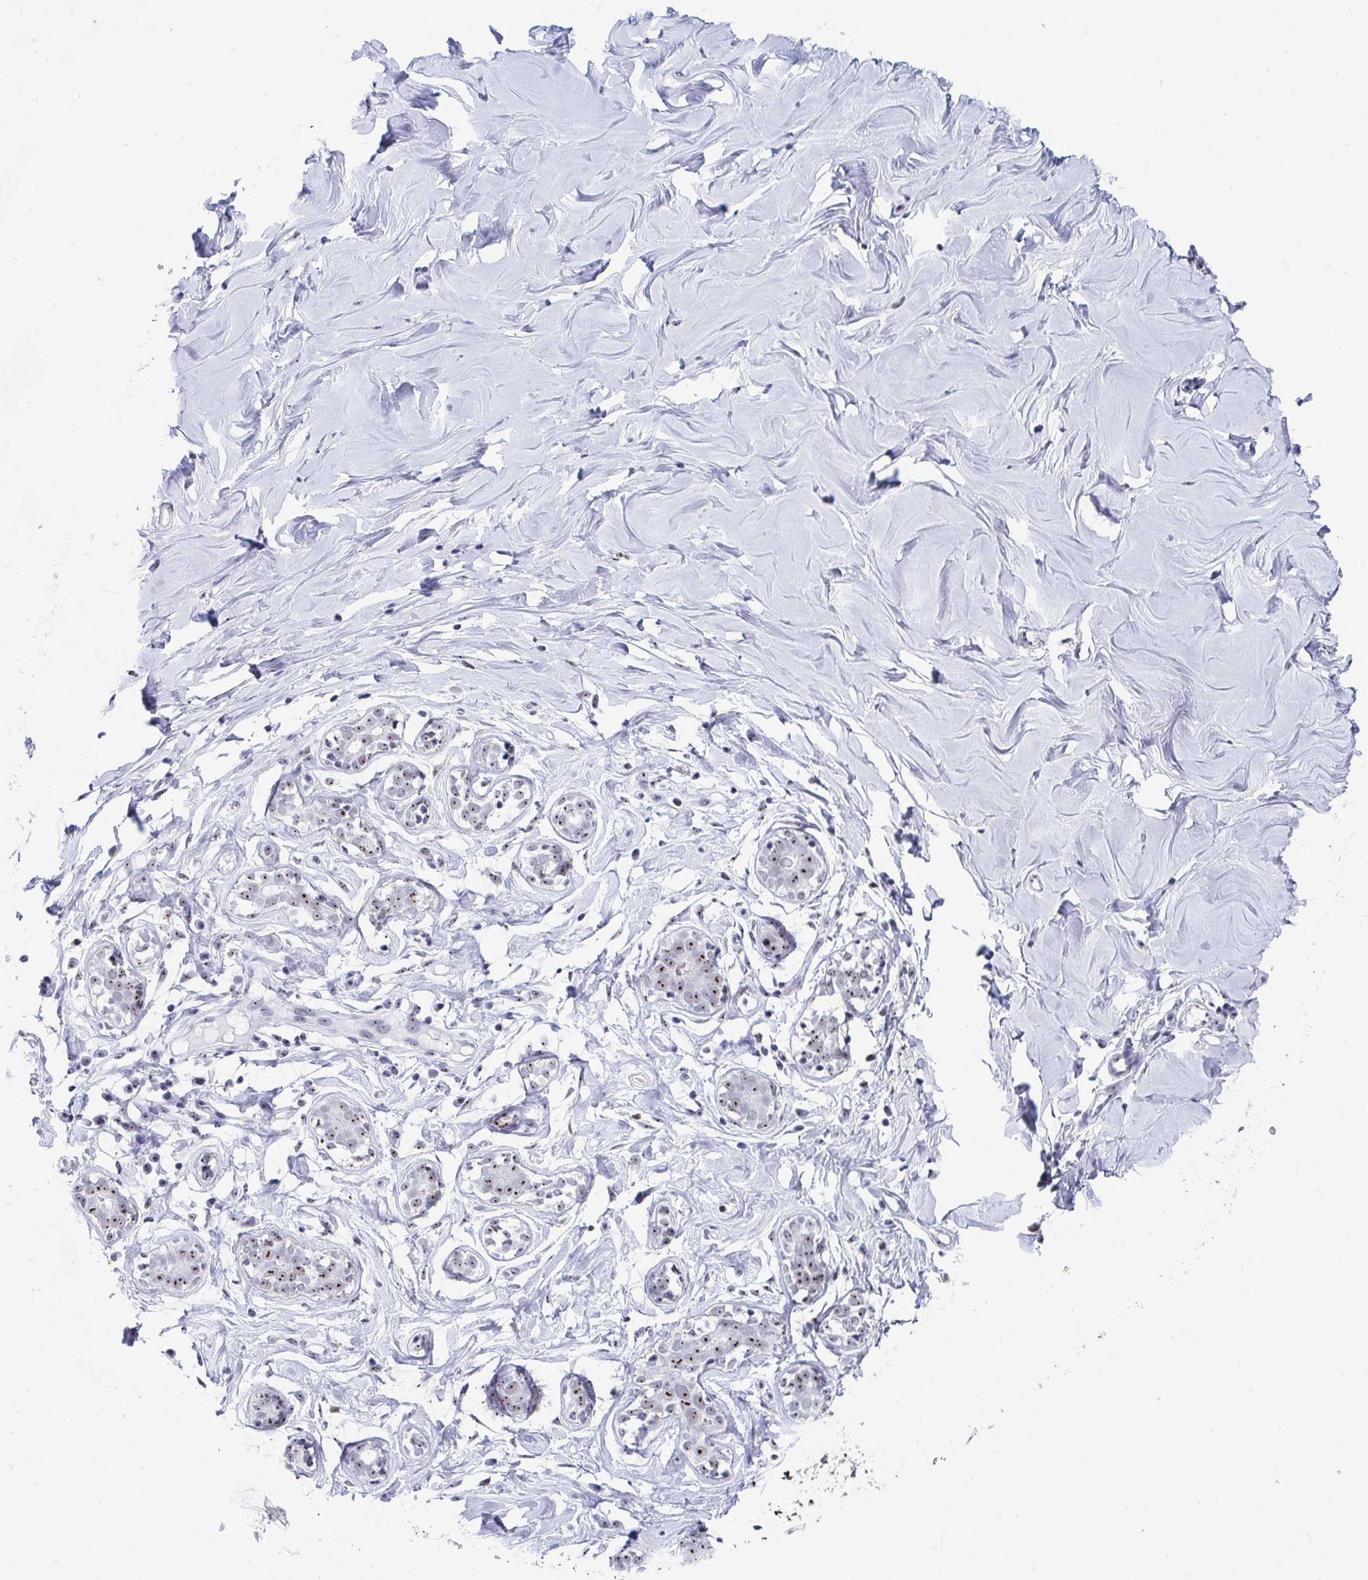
{"staining": {"intensity": "negative", "quantity": "none", "location": "none"}, "tissue": "breast", "cell_type": "Adipocytes", "image_type": "normal", "snomed": [{"axis": "morphology", "description": "Normal tissue, NOS"}, {"axis": "topography", "description": "Breast"}], "caption": "DAB immunohistochemical staining of normal human breast shows no significant expression in adipocytes.", "gene": "SIRT7", "patient": {"sex": "female", "age": 27}}